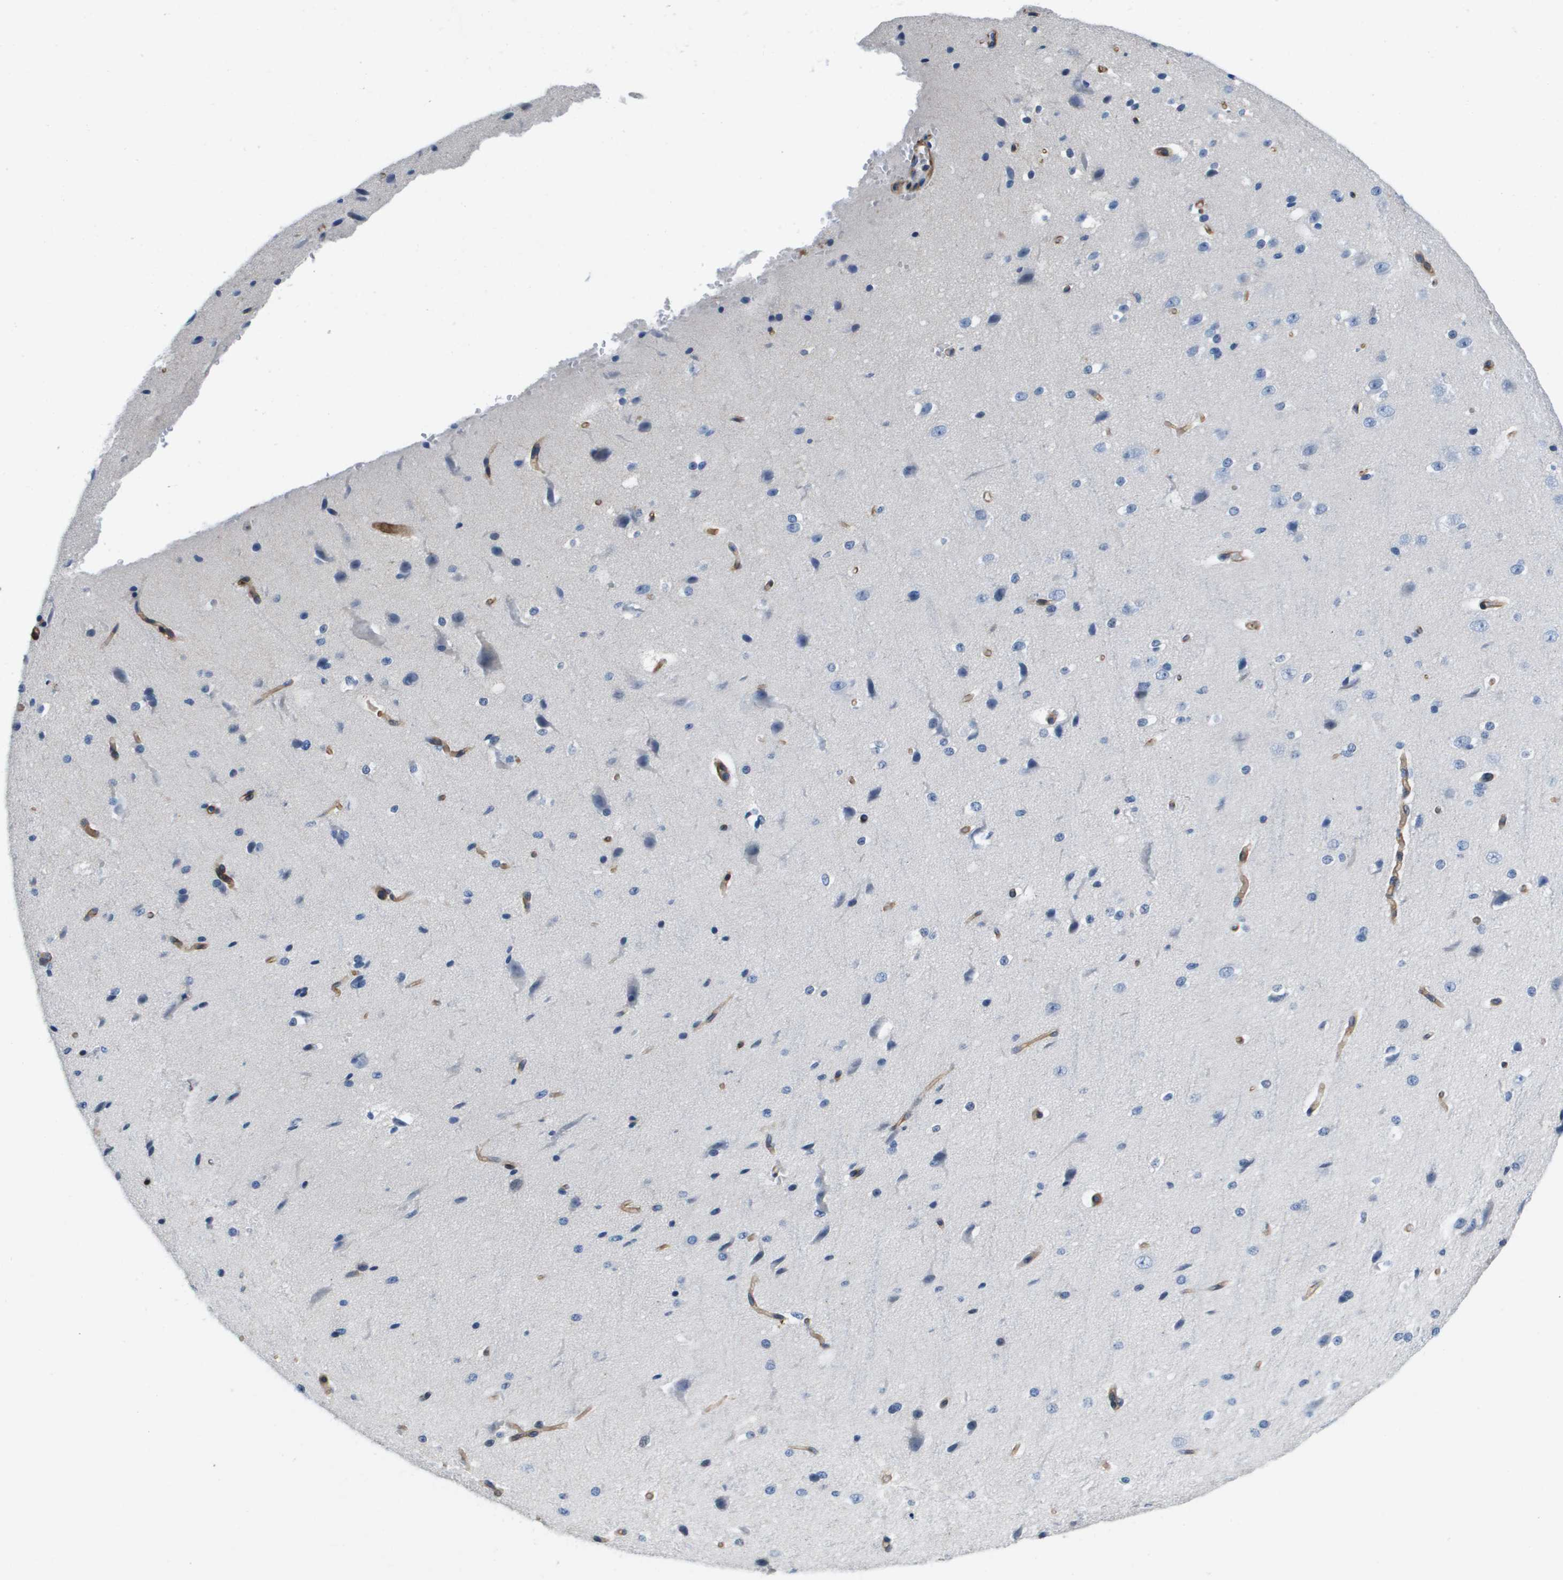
{"staining": {"intensity": "strong", "quantity": ">75%", "location": "cytoplasmic/membranous"}, "tissue": "cerebral cortex", "cell_type": "Endothelial cells", "image_type": "normal", "snomed": [{"axis": "morphology", "description": "Normal tissue, NOS"}, {"axis": "morphology", "description": "Developmental malformation"}, {"axis": "topography", "description": "Cerebral cortex"}], "caption": "High-magnification brightfield microscopy of normal cerebral cortex stained with DAB (3,3'-diaminobenzidine) (brown) and counterstained with hematoxylin (blue). endothelial cells exhibit strong cytoplasmic/membranous staining is appreciated in approximately>75% of cells. The protein of interest is stained brown, and the nuclei are stained in blue (DAB IHC with brightfield microscopy, high magnification).", "gene": "LPP", "patient": {"sex": "female", "age": 30}}